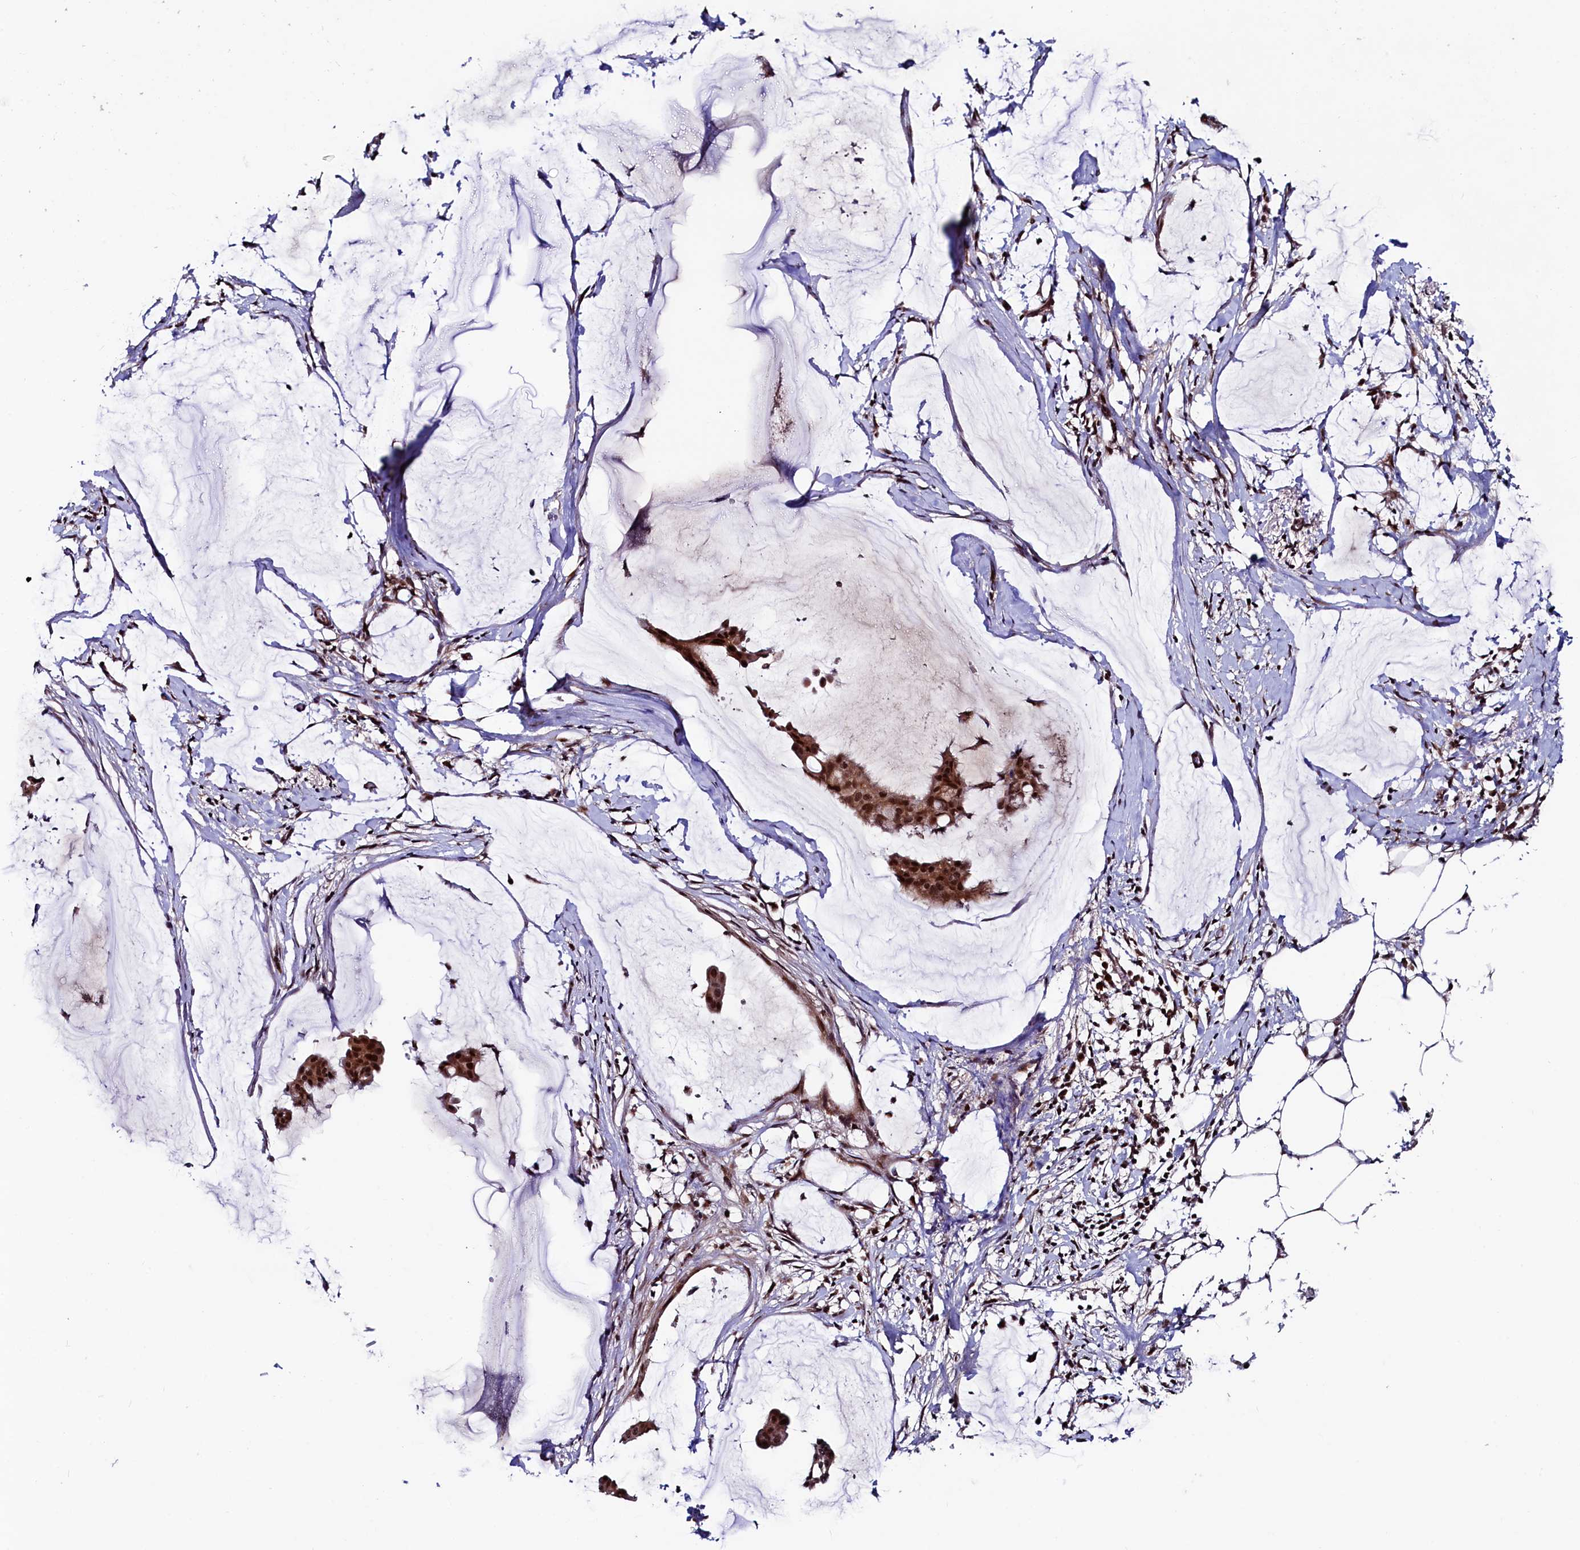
{"staining": {"intensity": "strong", "quantity": ">75%", "location": "nuclear"}, "tissue": "ovarian cancer", "cell_type": "Tumor cells", "image_type": "cancer", "snomed": [{"axis": "morphology", "description": "Cystadenocarcinoma, mucinous, NOS"}, {"axis": "topography", "description": "Ovary"}], "caption": "Immunohistochemistry (IHC) (DAB (3,3'-diaminobenzidine)) staining of ovarian mucinous cystadenocarcinoma reveals strong nuclear protein staining in about >75% of tumor cells.", "gene": "LEO1", "patient": {"sex": "female", "age": 73}}